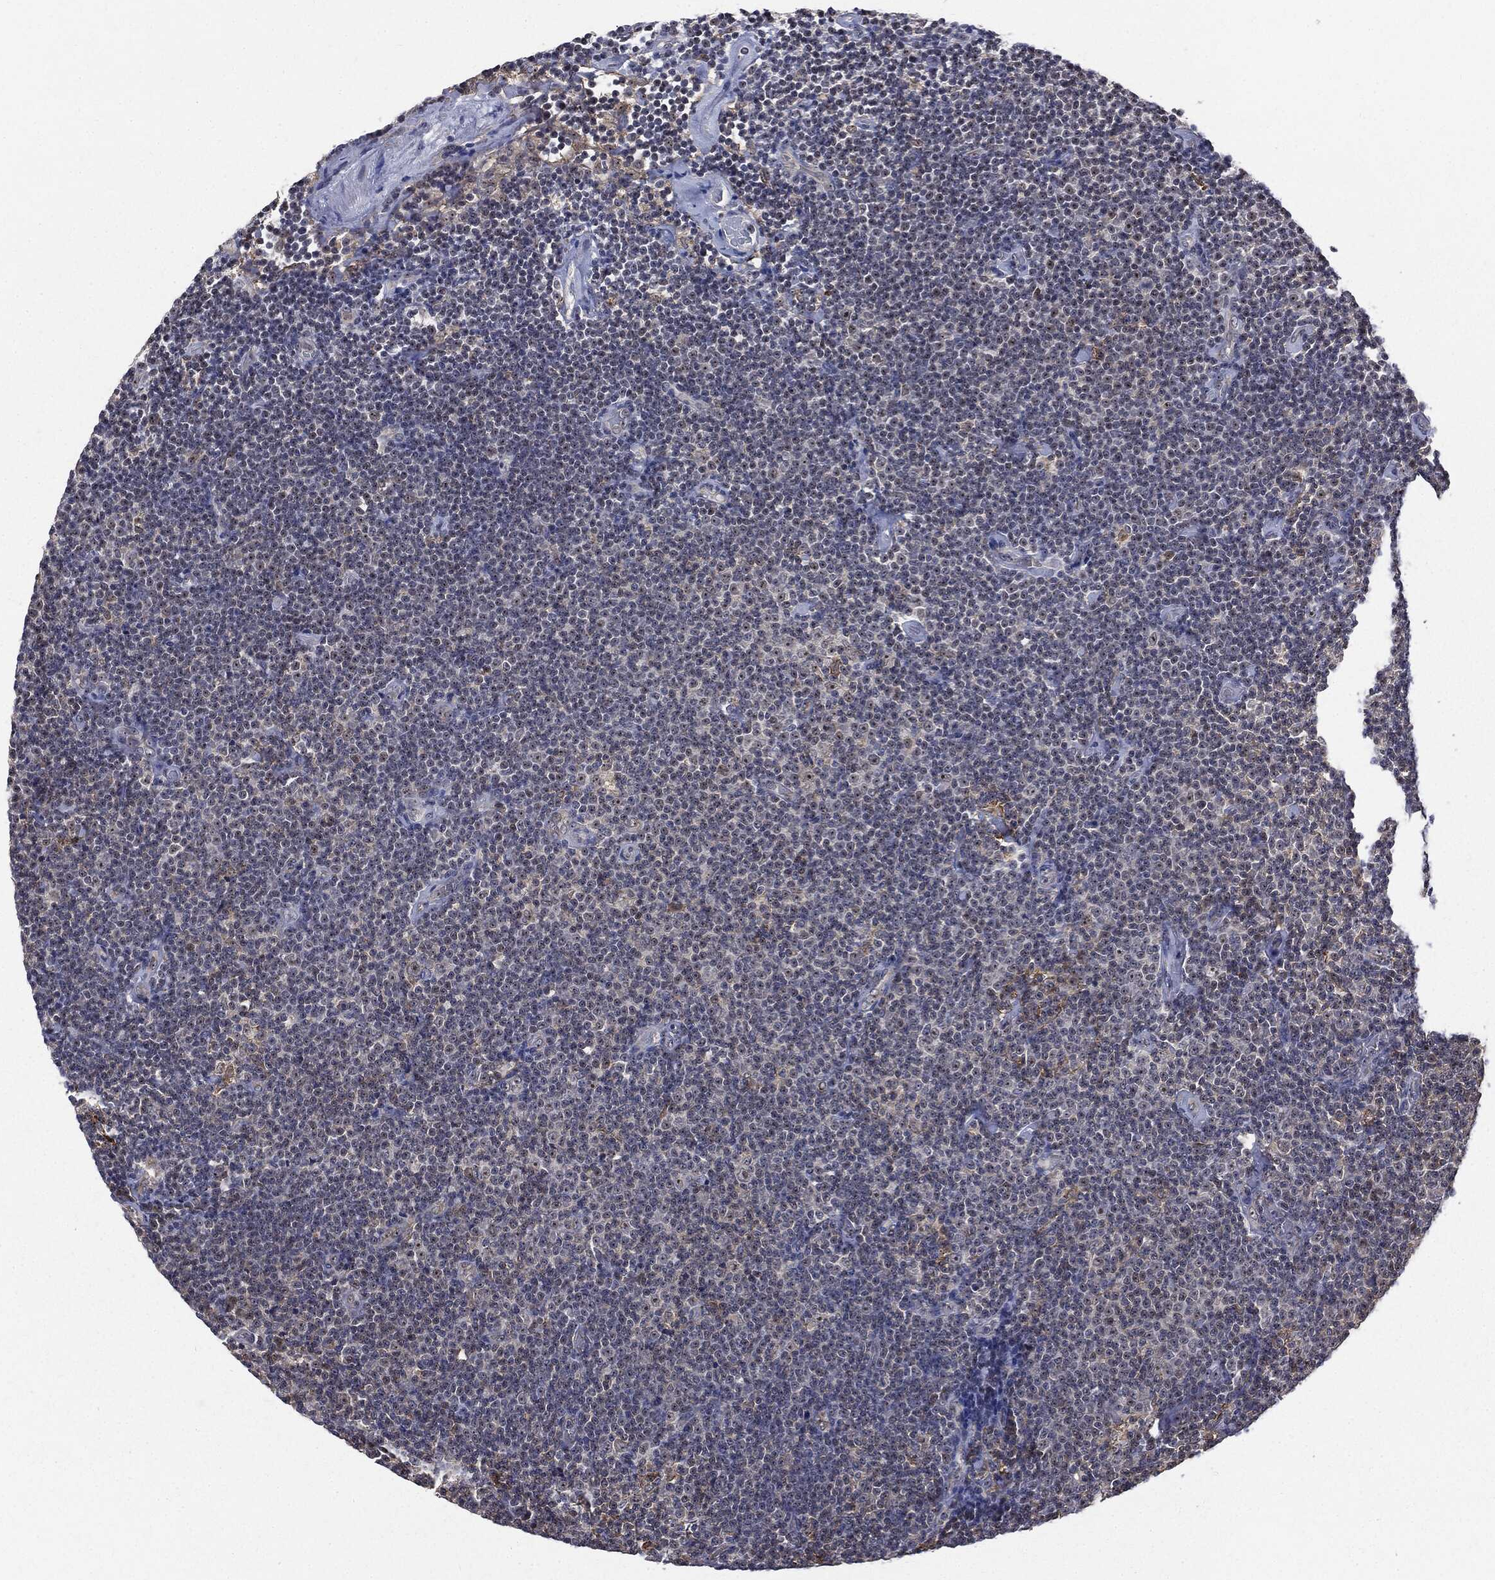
{"staining": {"intensity": "weak", "quantity": "25%-75%", "location": "nuclear"}, "tissue": "lymphoma", "cell_type": "Tumor cells", "image_type": "cancer", "snomed": [{"axis": "morphology", "description": "Malignant lymphoma, non-Hodgkin's type, Low grade"}, {"axis": "topography", "description": "Lymph node"}], "caption": "DAB (3,3'-diaminobenzidine) immunohistochemical staining of human malignant lymphoma, non-Hodgkin's type (low-grade) demonstrates weak nuclear protein staining in approximately 25%-75% of tumor cells. (Stains: DAB (3,3'-diaminobenzidine) in brown, nuclei in blue, Microscopy: brightfield microscopy at high magnification).", "gene": "TRMT1L", "patient": {"sex": "male", "age": 81}}